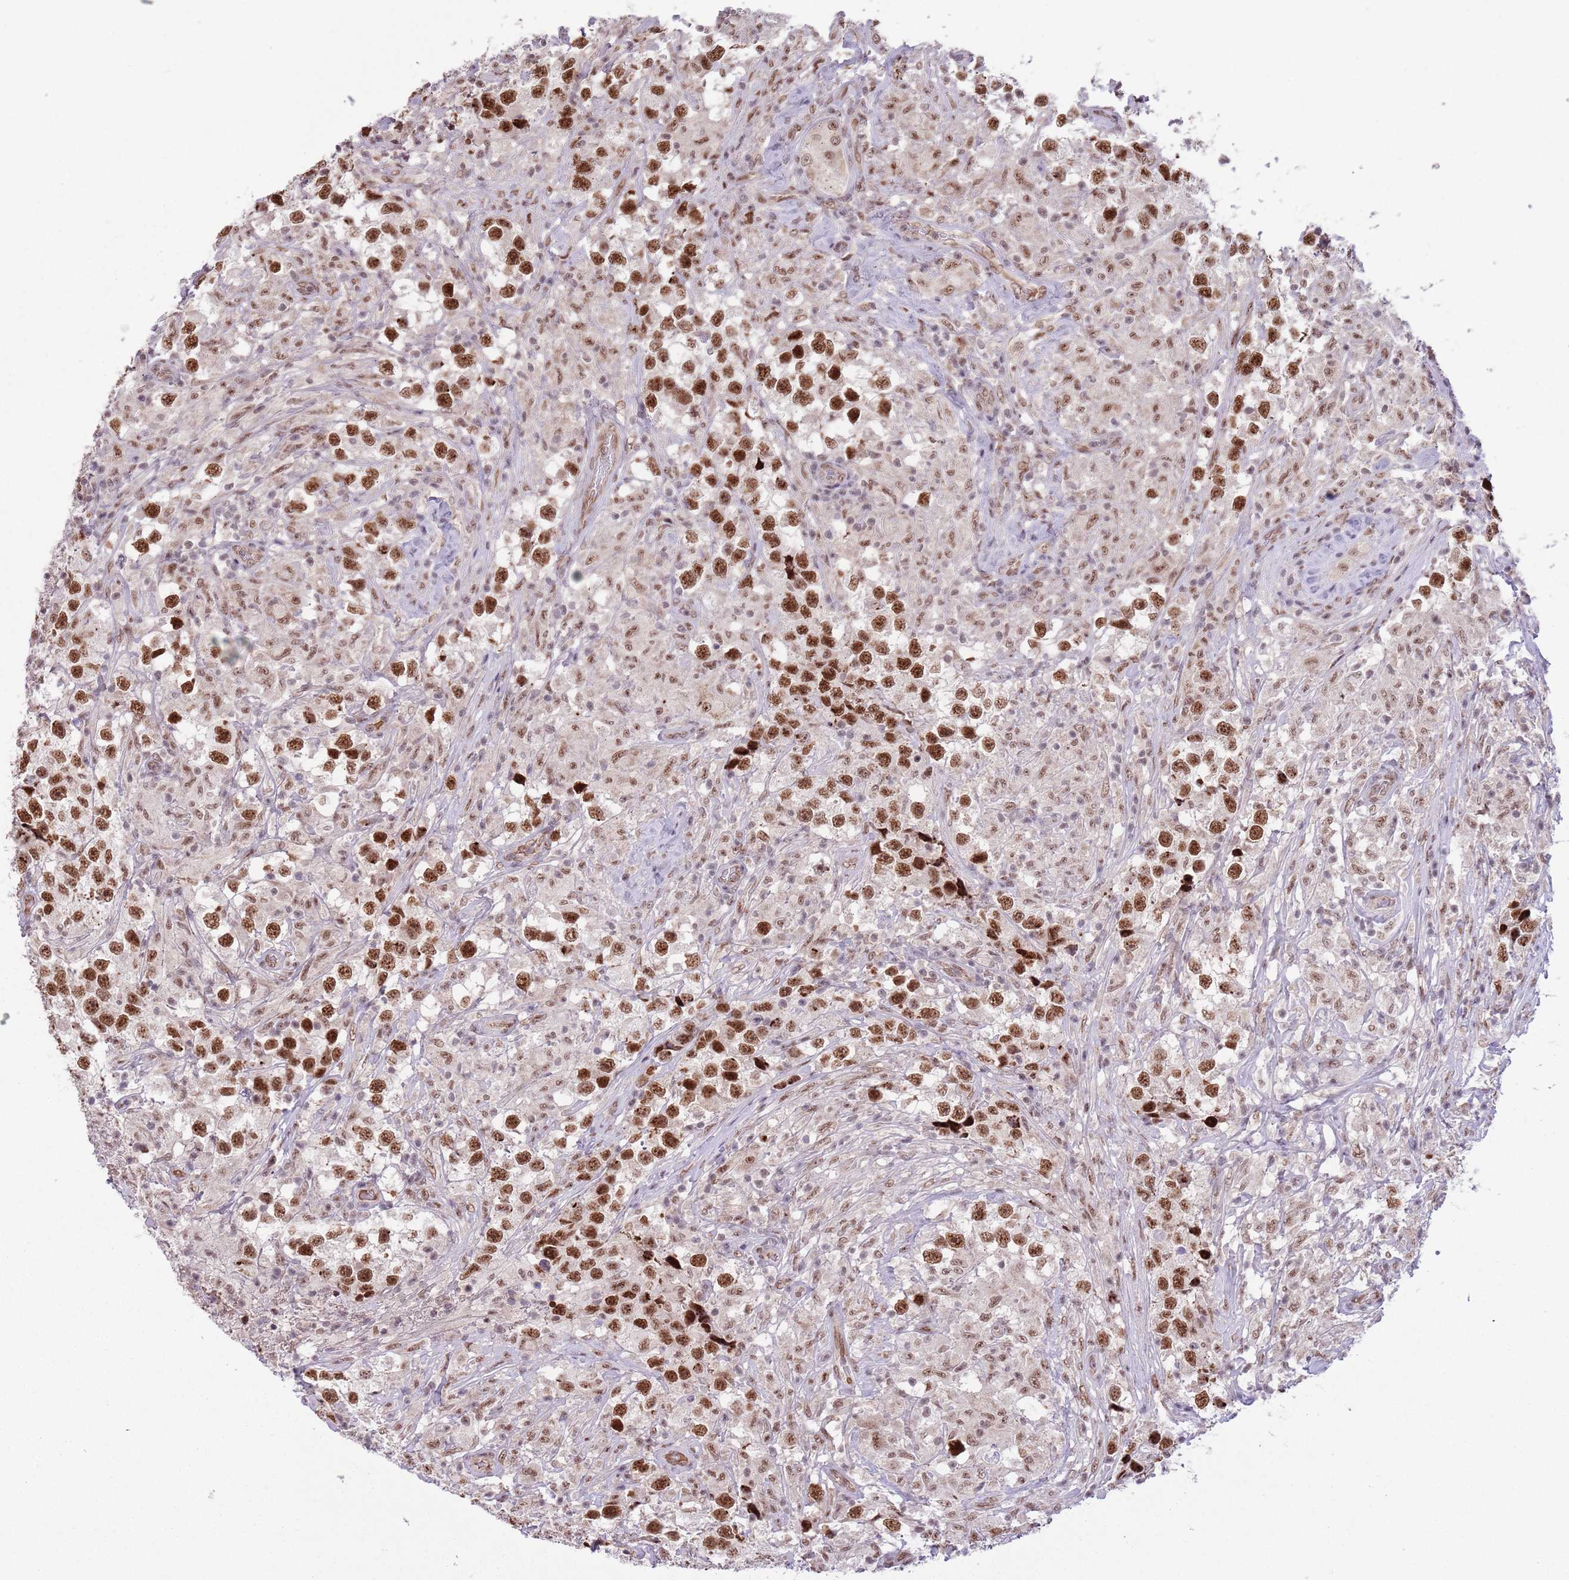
{"staining": {"intensity": "strong", "quantity": ">75%", "location": "nuclear"}, "tissue": "testis cancer", "cell_type": "Tumor cells", "image_type": "cancer", "snomed": [{"axis": "morphology", "description": "Seminoma, NOS"}, {"axis": "topography", "description": "Testis"}], "caption": "Immunohistochemical staining of testis seminoma exhibits high levels of strong nuclear protein staining in about >75% of tumor cells.", "gene": "SIPA1L3", "patient": {"sex": "male", "age": 46}}